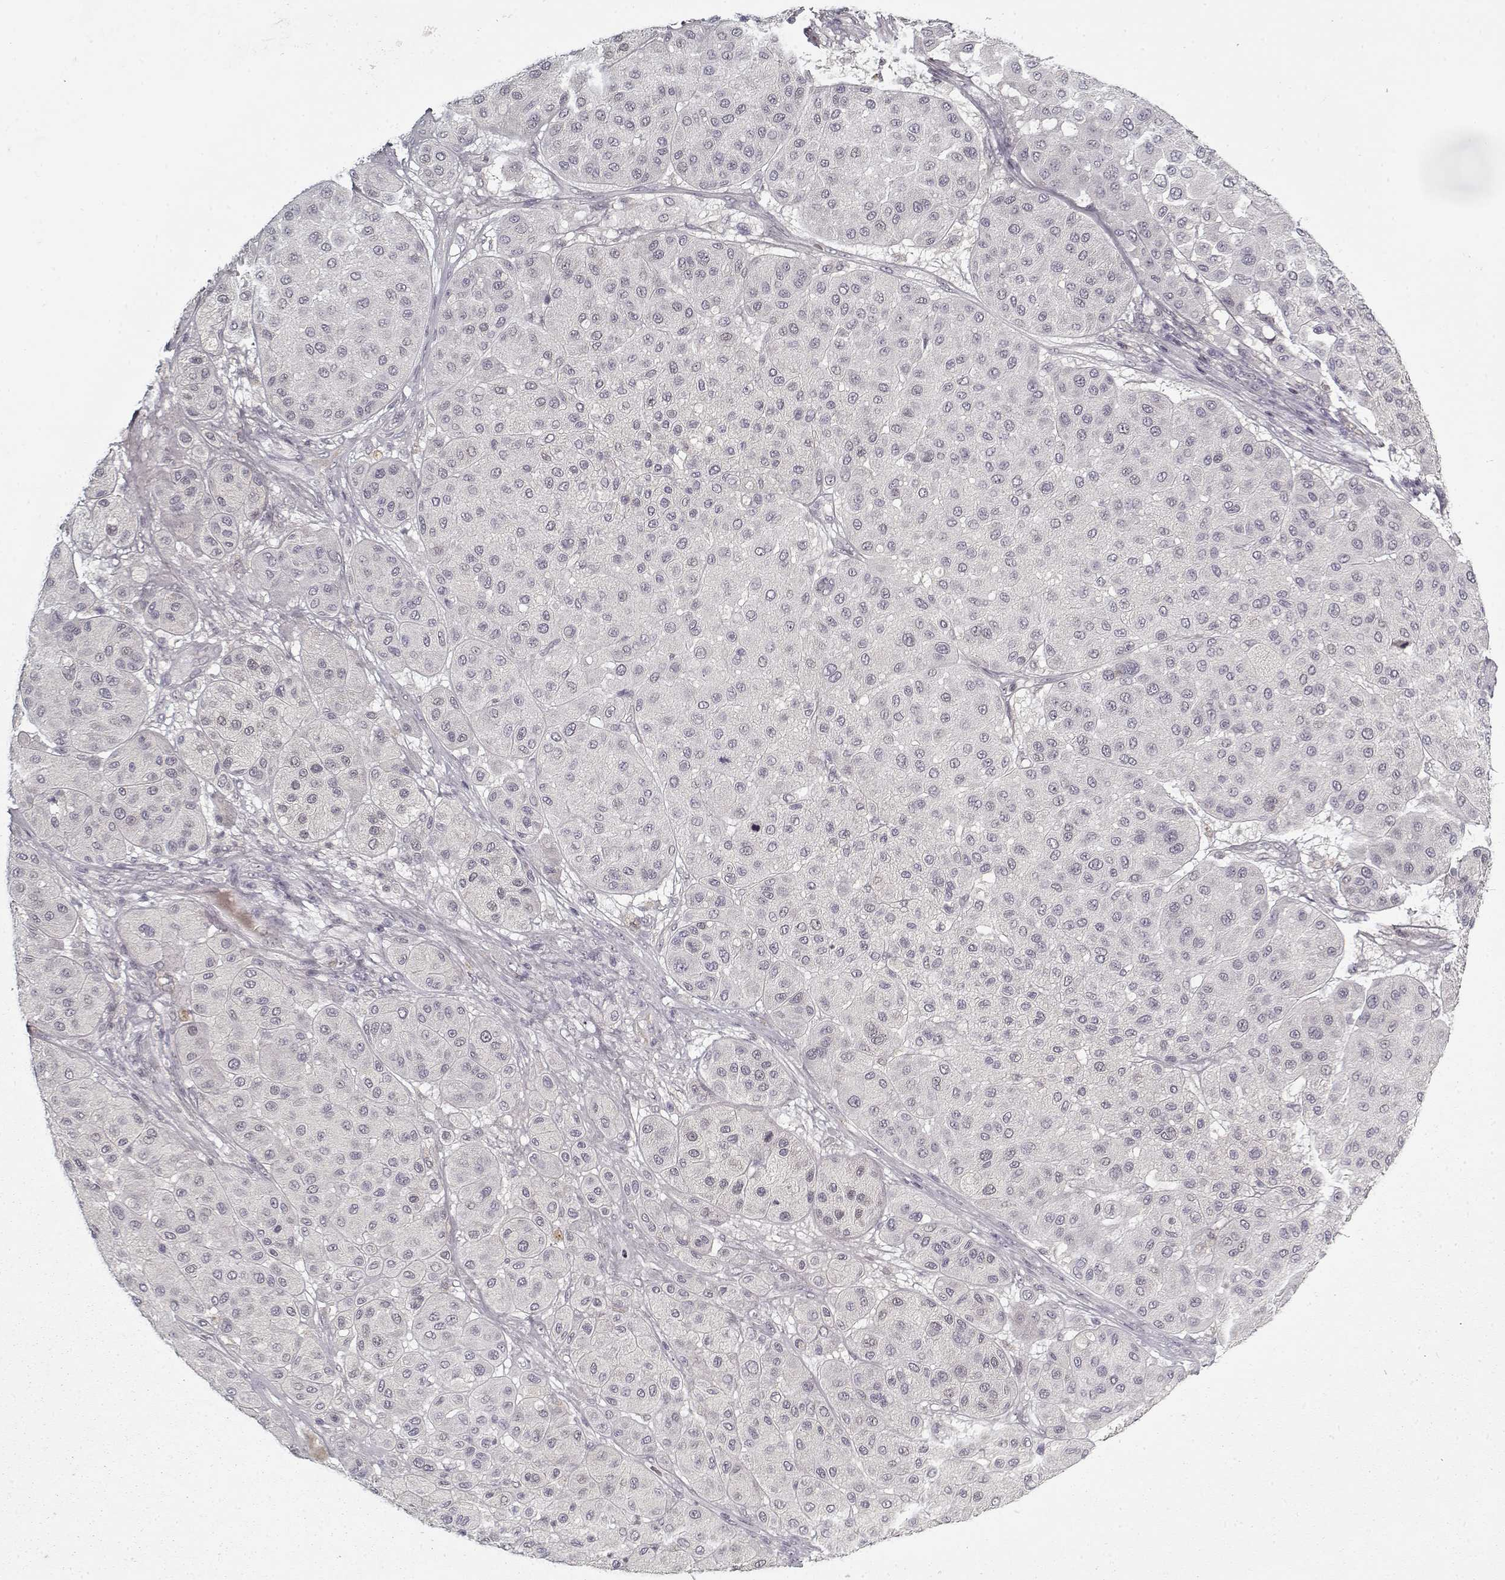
{"staining": {"intensity": "negative", "quantity": "none", "location": "none"}, "tissue": "melanoma", "cell_type": "Tumor cells", "image_type": "cancer", "snomed": [{"axis": "morphology", "description": "Malignant melanoma, Metastatic site"}, {"axis": "topography", "description": "Smooth muscle"}], "caption": "This is an immunohistochemistry (IHC) histopathology image of malignant melanoma (metastatic site). There is no staining in tumor cells.", "gene": "LAMA2", "patient": {"sex": "male", "age": 41}}